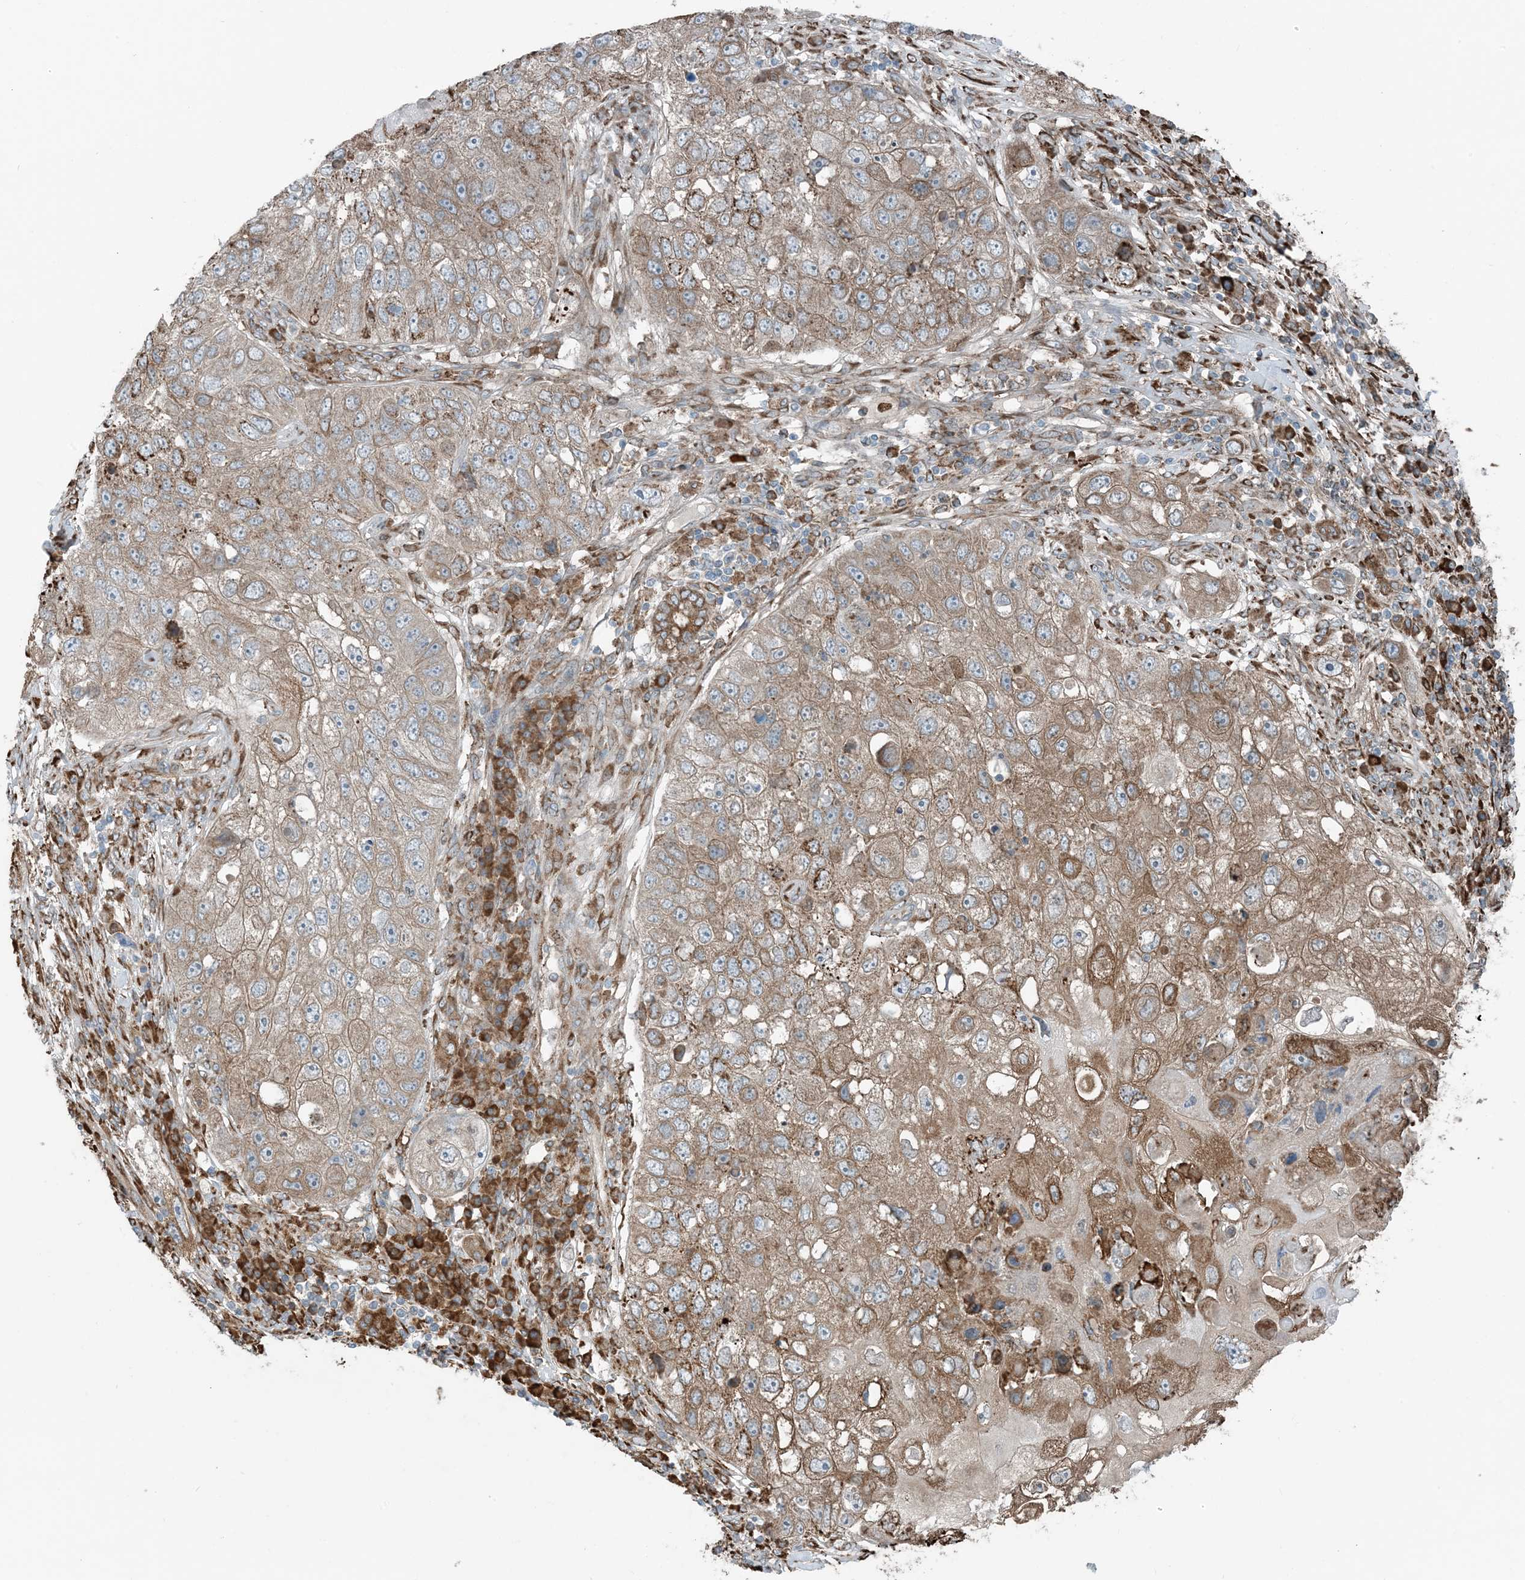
{"staining": {"intensity": "moderate", "quantity": ">75%", "location": "cytoplasmic/membranous"}, "tissue": "lung cancer", "cell_type": "Tumor cells", "image_type": "cancer", "snomed": [{"axis": "morphology", "description": "Squamous cell carcinoma, NOS"}, {"axis": "topography", "description": "Lung"}], "caption": "Tumor cells display moderate cytoplasmic/membranous expression in about >75% of cells in lung cancer (squamous cell carcinoma). (Brightfield microscopy of DAB IHC at high magnification).", "gene": "CERKL", "patient": {"sex": "male", "age": 61}}